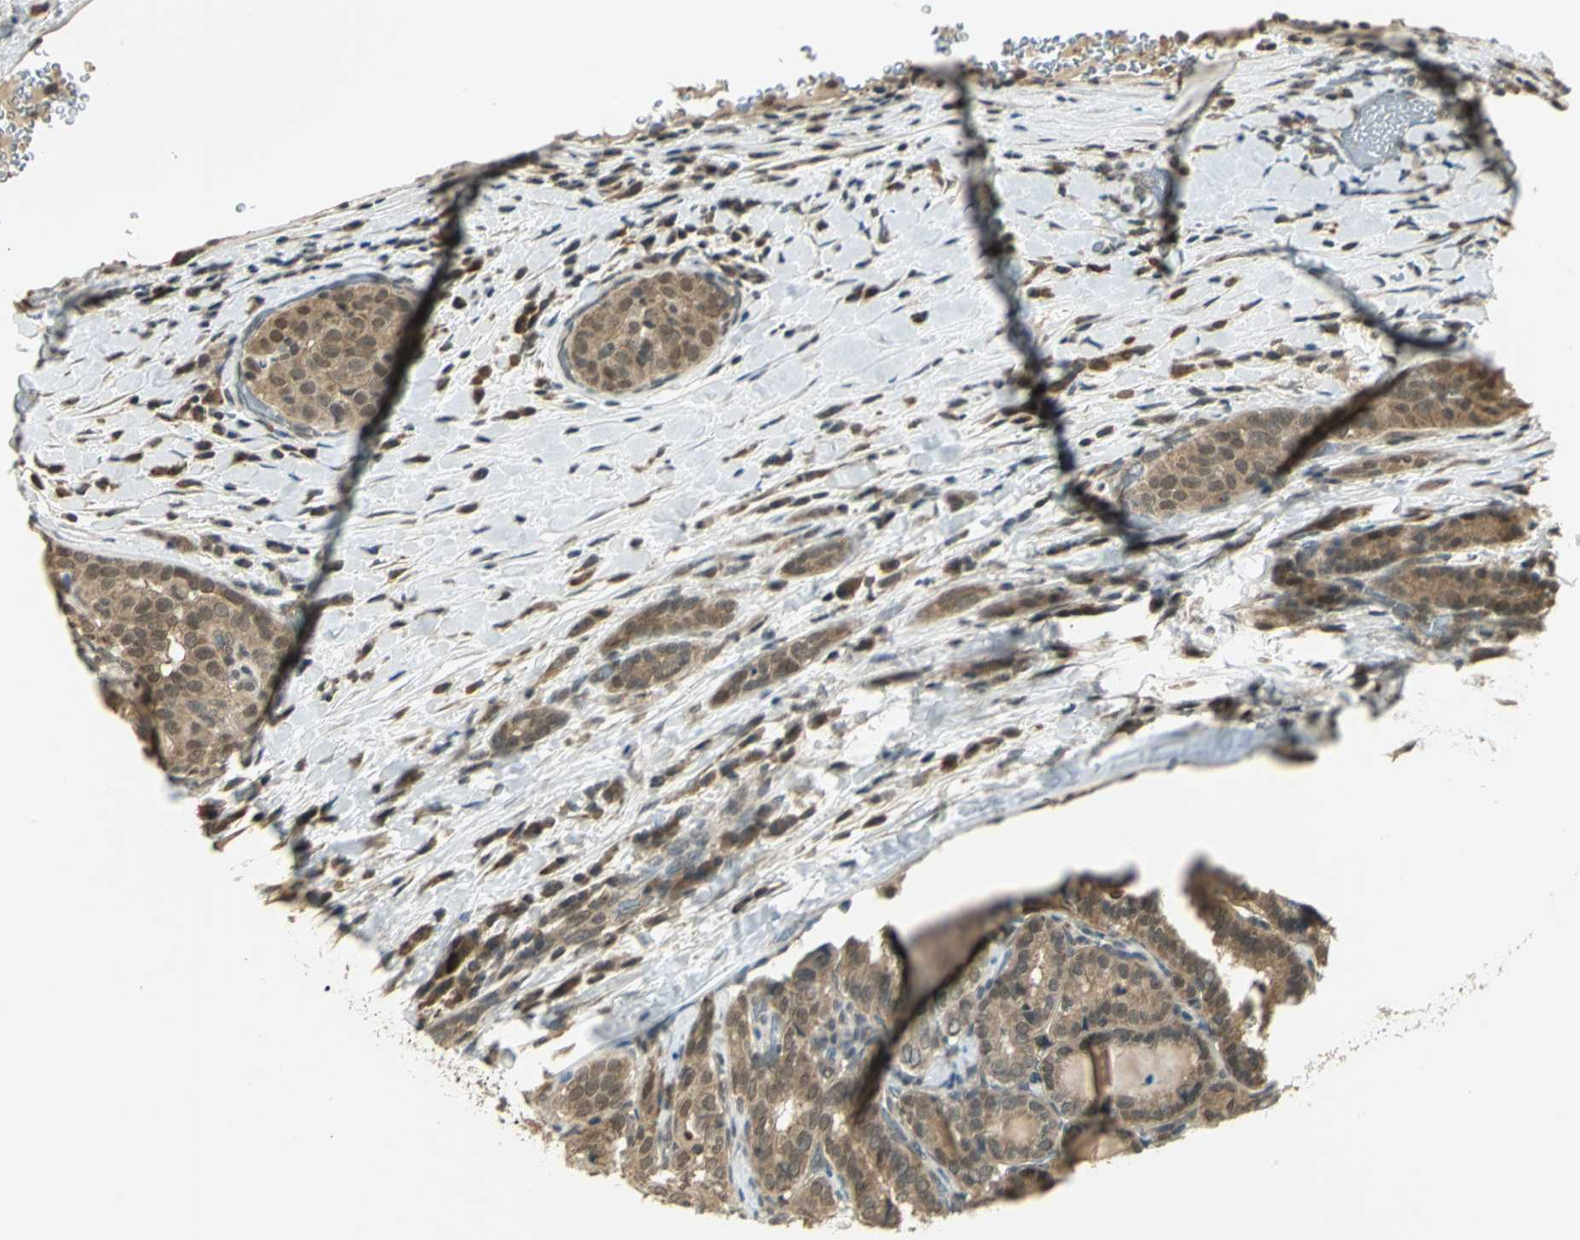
{"staining": {"intensity": "moderate", "quantity": ">75%", "location": "cytoplasmic/membranous"}, "tissue": "thyroid cancer", "cell_type": "Tumor cells", "image_type": "cancer", "snomed": [{"axis": "morphology", "description": "Papillary adenocarcinoma, NOS"}, {"axis": "topography", "description": "Thyroid gland"}], "caption": "A brown stain highlights moderate cytoplasmic/membranous expression of a protein in human thyroid cancer (papillary adenocarcinoma) tumor cells. (DAB (3,3'-diaminobenzidine) IHC with brightfield microscopy, high magnification).", "gene": "CDC34", "patient": {"sex": "female", "age": 30}}